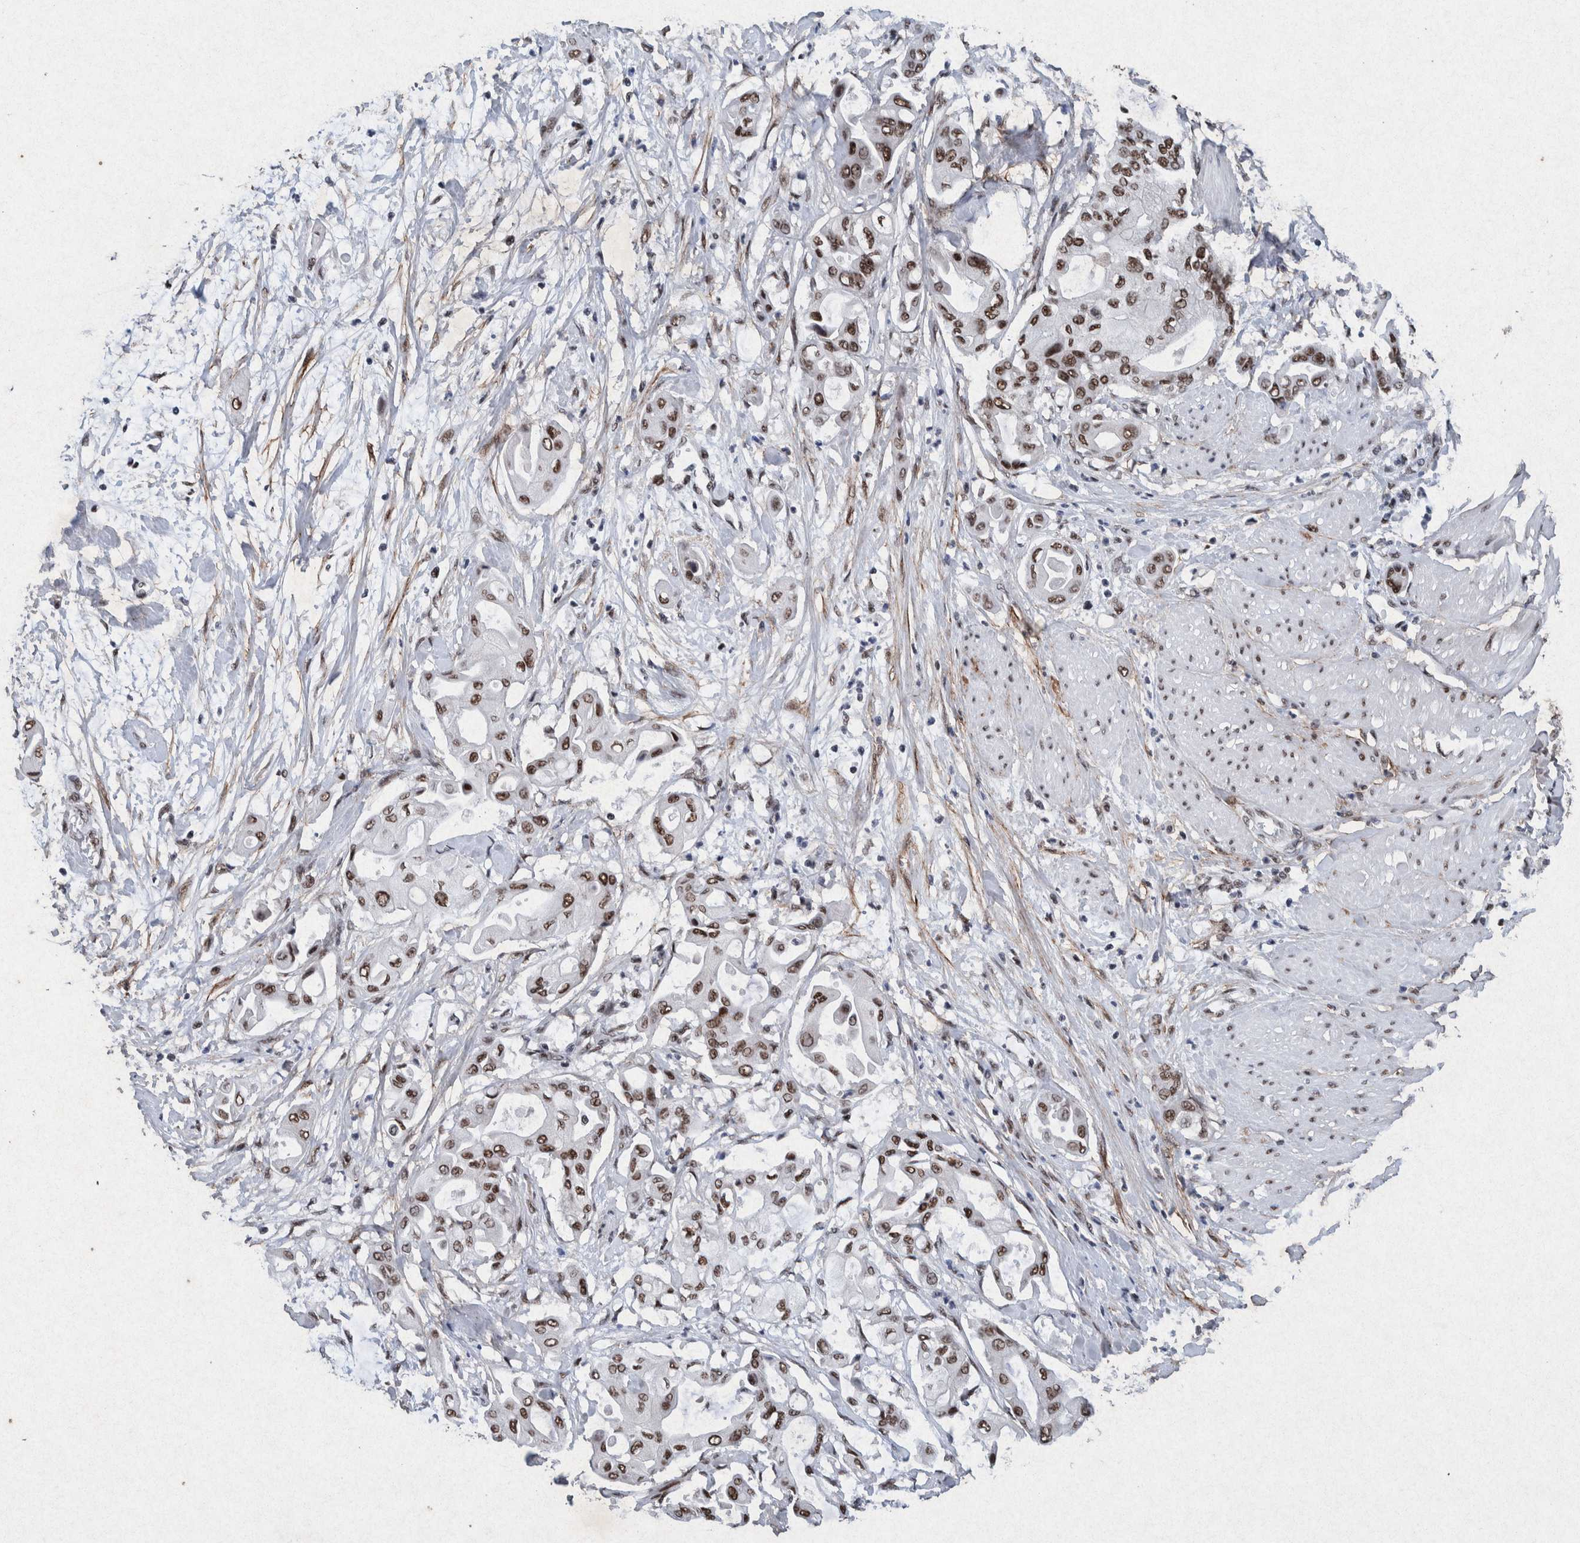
{"staining": {"intensity": "moderate", "quantity": ">75%", "location": "nuclear"}, "tissue": "pancreatic cancer", "cell_type": "Tumor cells", "image_type": "cancer", "snomed": [{"axis": "morphology", "description": "Adenocarcinoma, NOS"}, {"axis": "morphology", "description": "Adenocarcinoma, metastatic, NOS"}, {"axis": "topography", "description": "Lymph node"}, {"axis": "topography", "description": "Pancreas"}, {"axis": "topography", "description": "Duodenum"}], "caption": "An IHC histopathology image of tumor tissue is shown. Protein staining in brown shows moderate nuclear positivity in metastatic adenocarcinoma (pancreatic) within tumor cells.", "gene": "TAF10", "patient": {"sex": "female", "age": 64}}